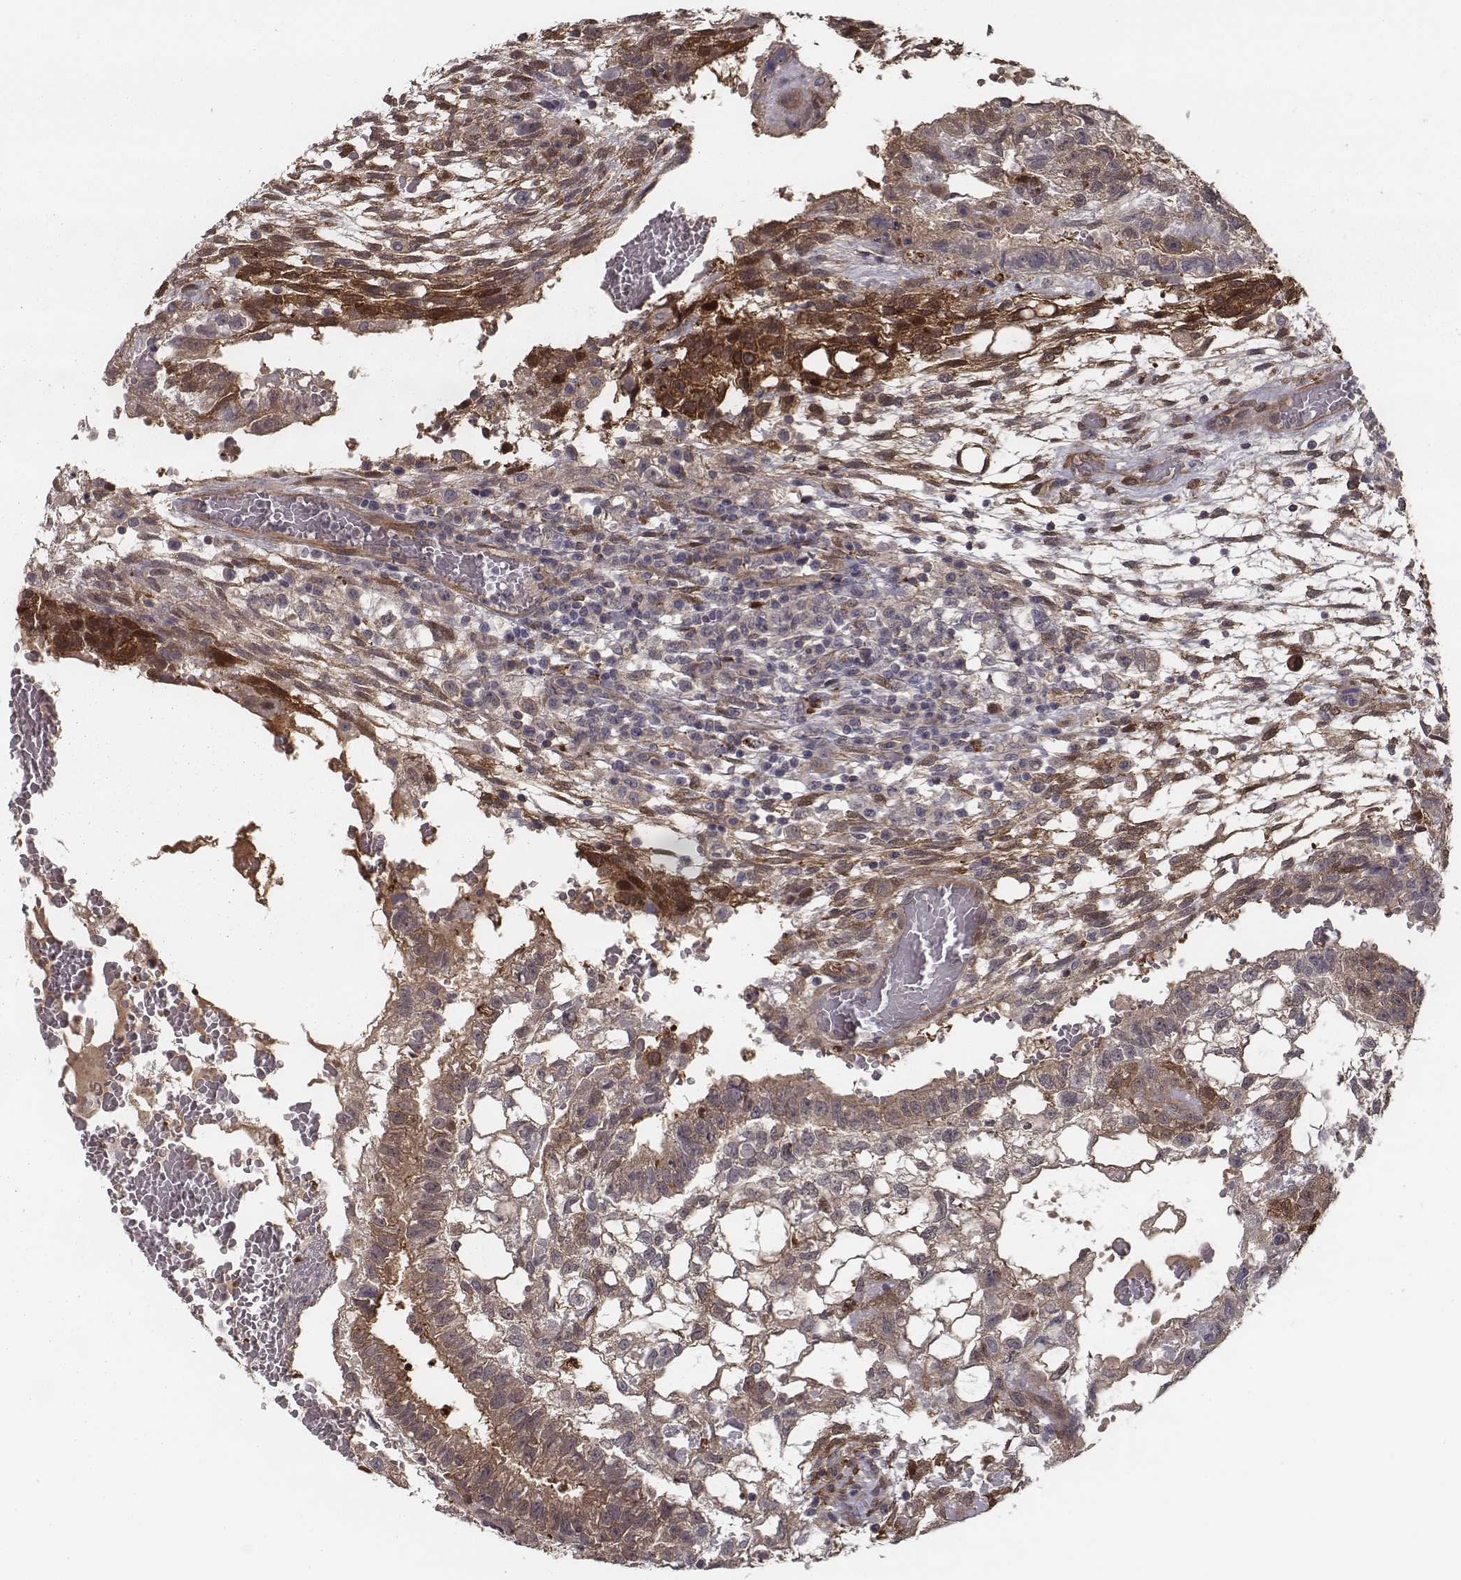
{"staining": {"intensity": "moderate", "quantity": ">75%", "location": "cytoplasmic/membranous"}, "tissue": "testis cancer", "cell_type": "Tumor cells", "image_type": "cancer", "snomed": [{"axis": "morphology", "description": "Carcinoma, Embryonal, NOS"}, {"axis": "topography", "description": "Testis"}], "caption": "A brown stain shows moderate cytoplasmic/membranous expression of a protein in human testis embryonal carcinoma tumor cells. (Brightfield microscopy of DAB IHC at high magnification).", "gene": "ISYNA1", "patient": {"sex": "male", "age": 32}}